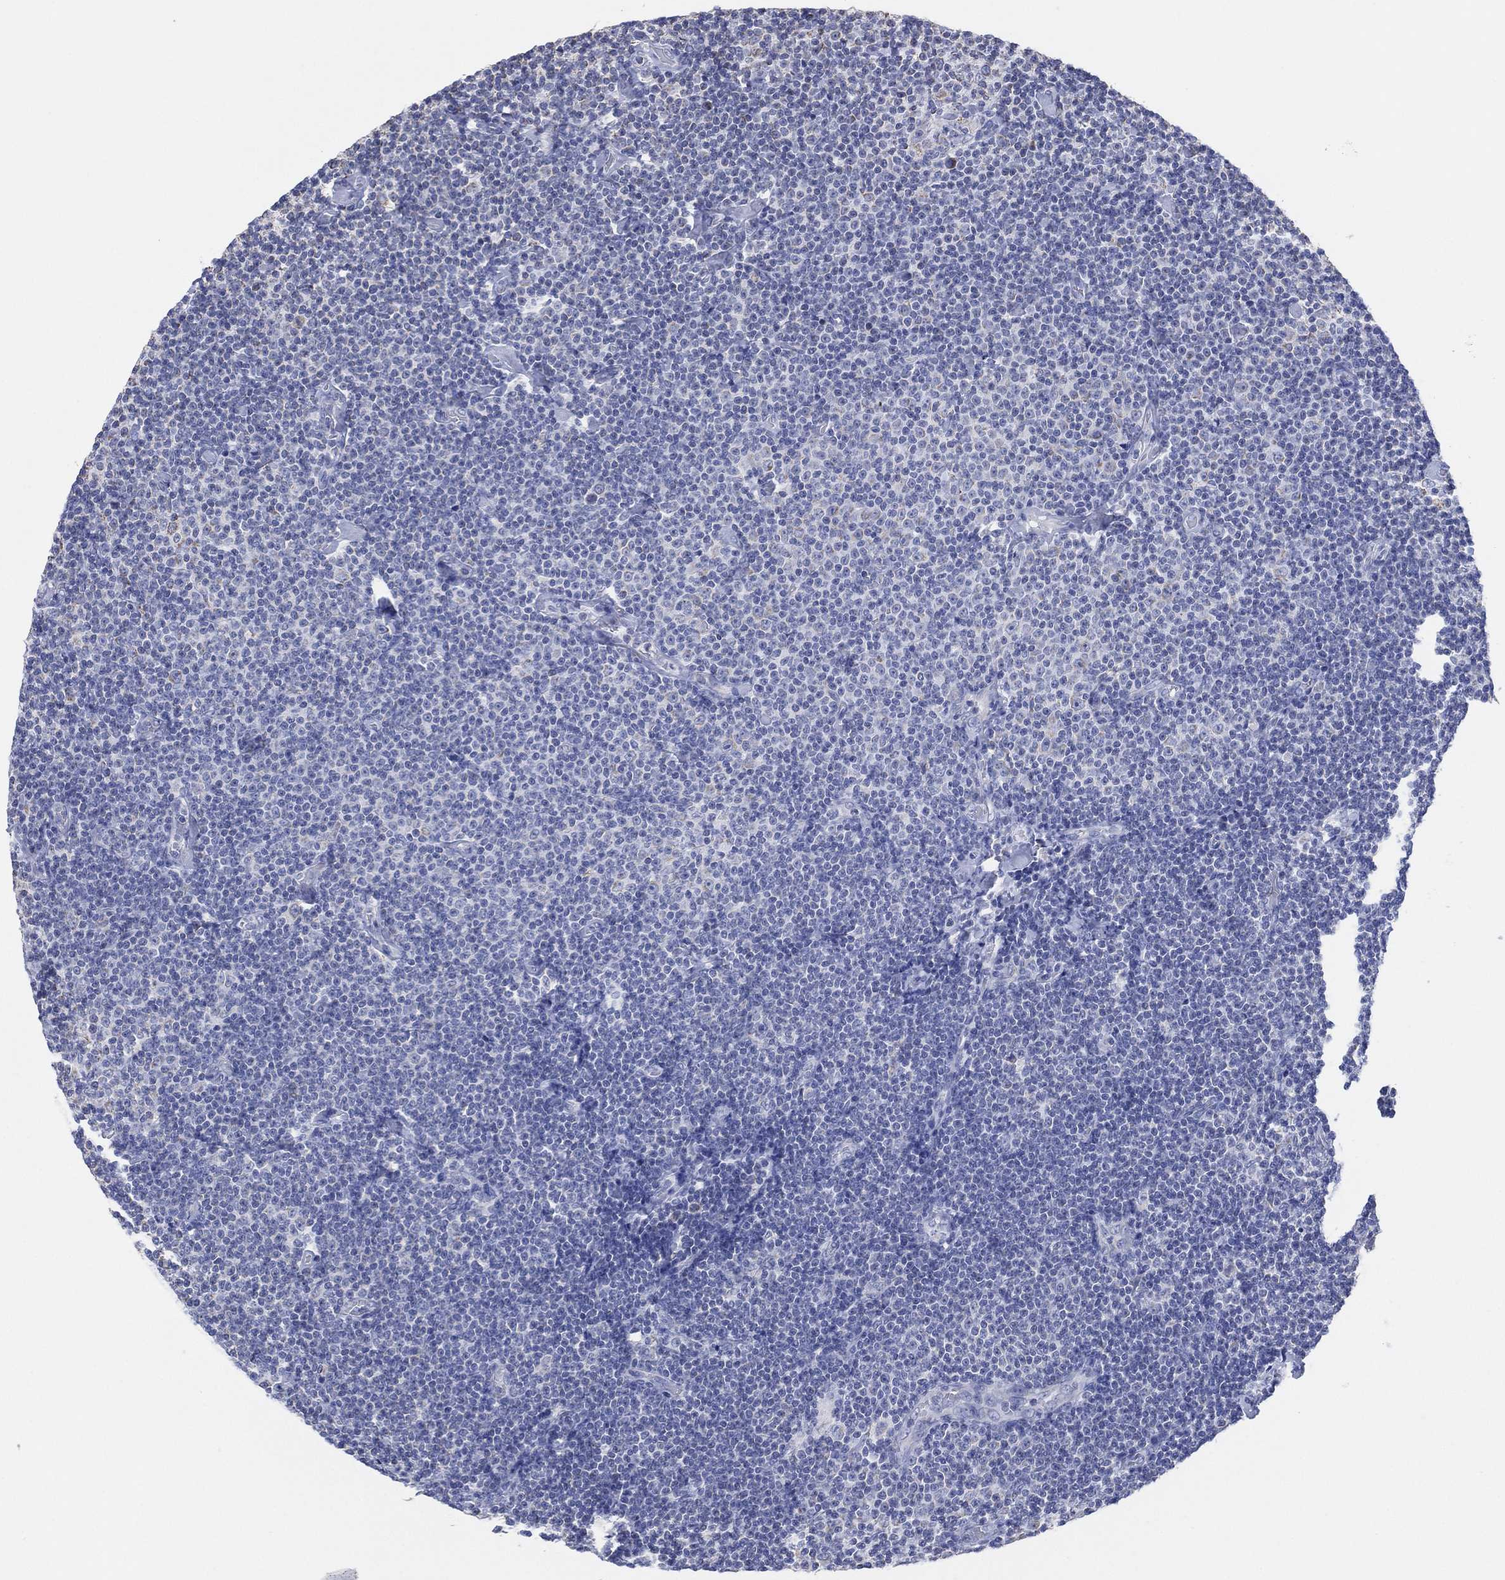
{"staining": {"intensity": "negative", "quantity": "none", "location": "none"}, "tissue": "lymphoma", "cell_type": "Tumor cells", "image_type": "cancer", "snomed": [{"axis": "morphology", "description": "Malignant lymphoma, non-Hodgkin's type, Low grade"}, {"axis": "topography", "description": "Lymph node"}], "caption": "Human lymphoma stained for a protein using IHC demonstrates no expression in tumor cells.", "gene": "CFTR", "patient": {"sex": "male", "age": 81}}